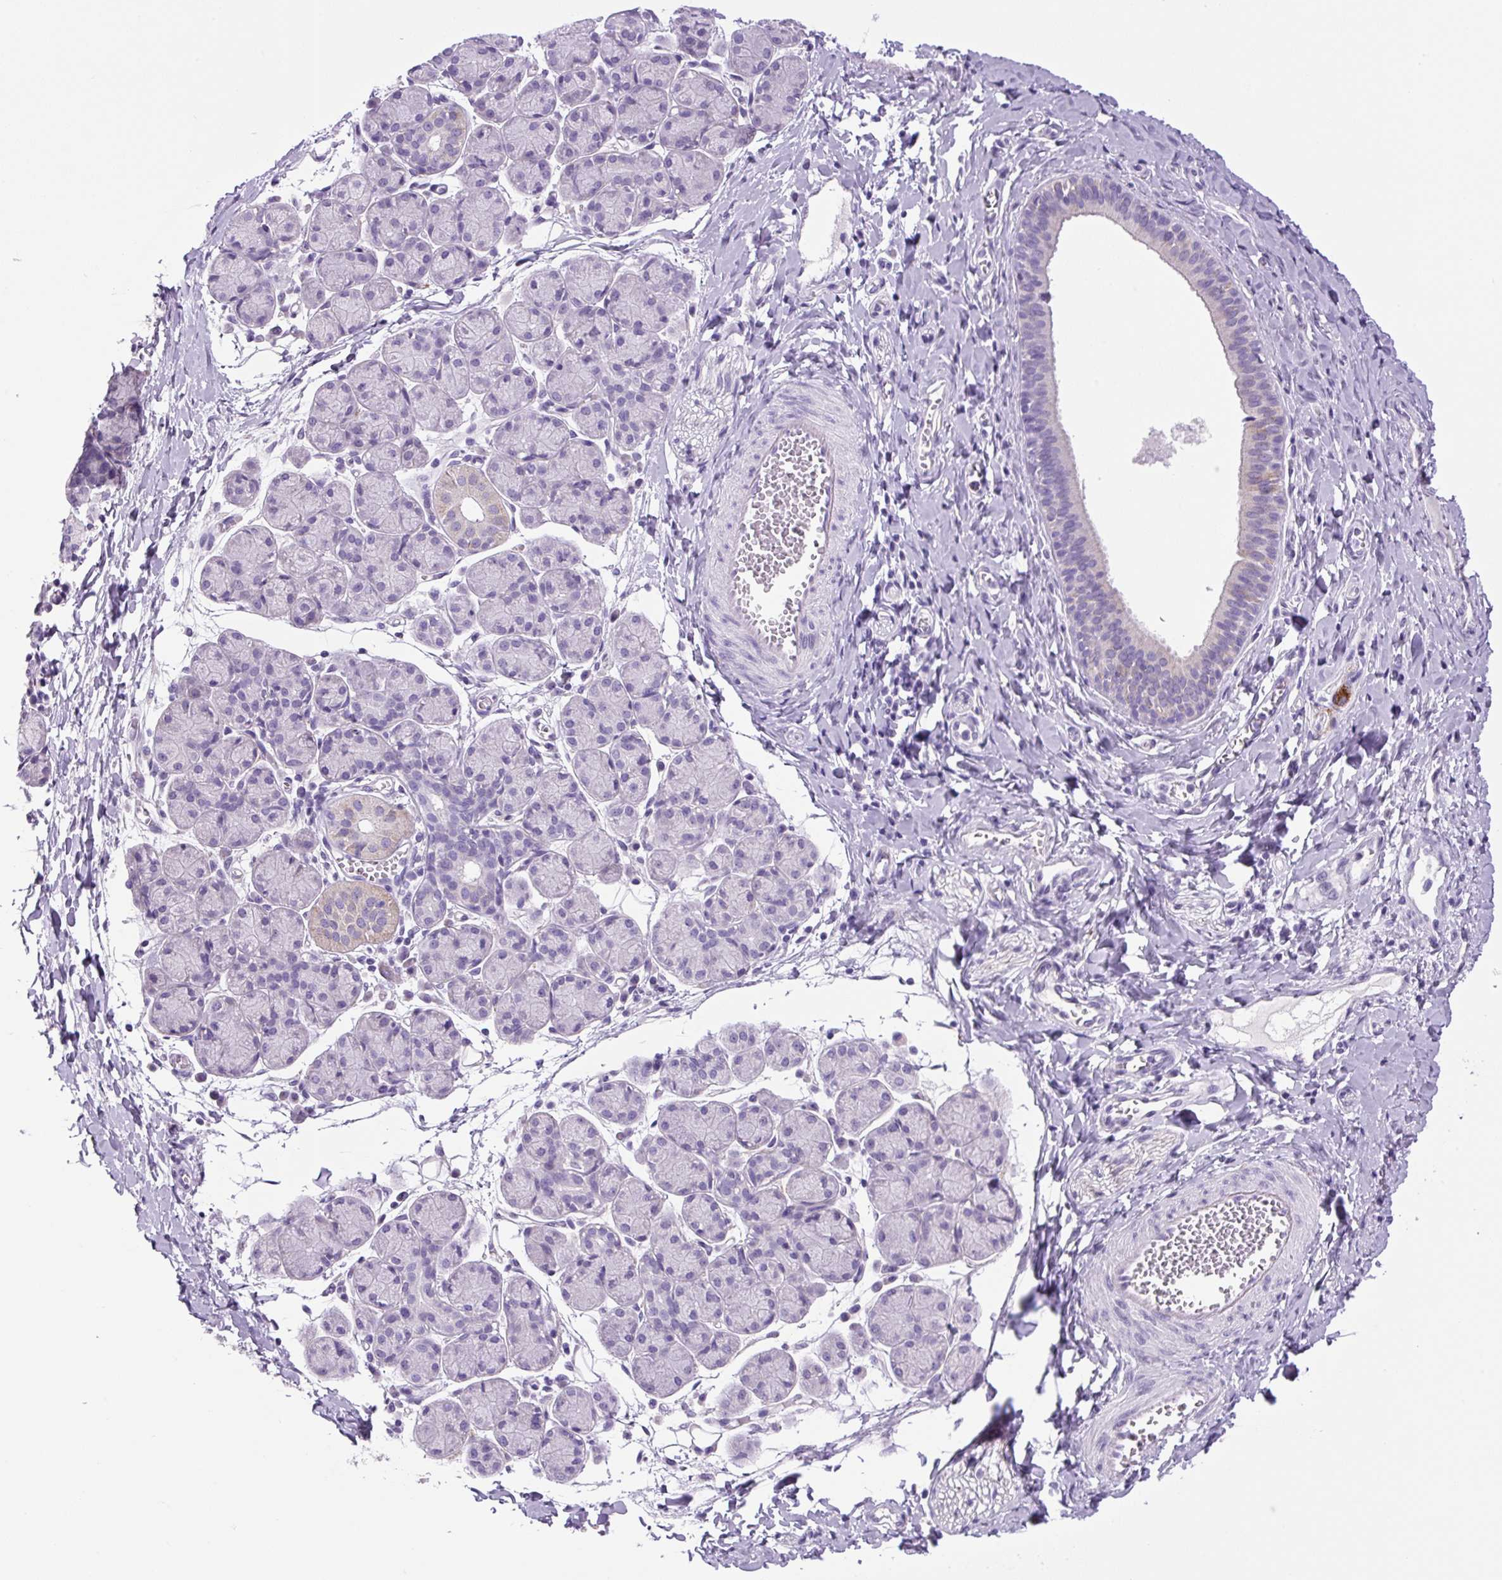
{"staining": {"intensity": "negative", "quantity": "none", "location": "none"}, "tissue": "salivary gland", "cell_type": "Glandular cells", "image_type": "normal", "snomed": [{"axis": "morphology", "description": "Normal tissue, NOS"}, {"axis": "morphology", "description": "Inflammation, NOS"}, {"axis": "topography", "description": "Lymph node"}, {"axis": "topography", "description": "Salivary gland"}], "caption": "Unremarkable salivary gland was stained to show a protein in brown. There is no significant positivity in glandular cells. The staining was performed using DAB to visualize the protein expression in brown, while the nuclei were stained in blue with hematoxylin (Magnification: 20x).", "gene": "CHGA", "patient": {"sex": "male", "age": 3}}